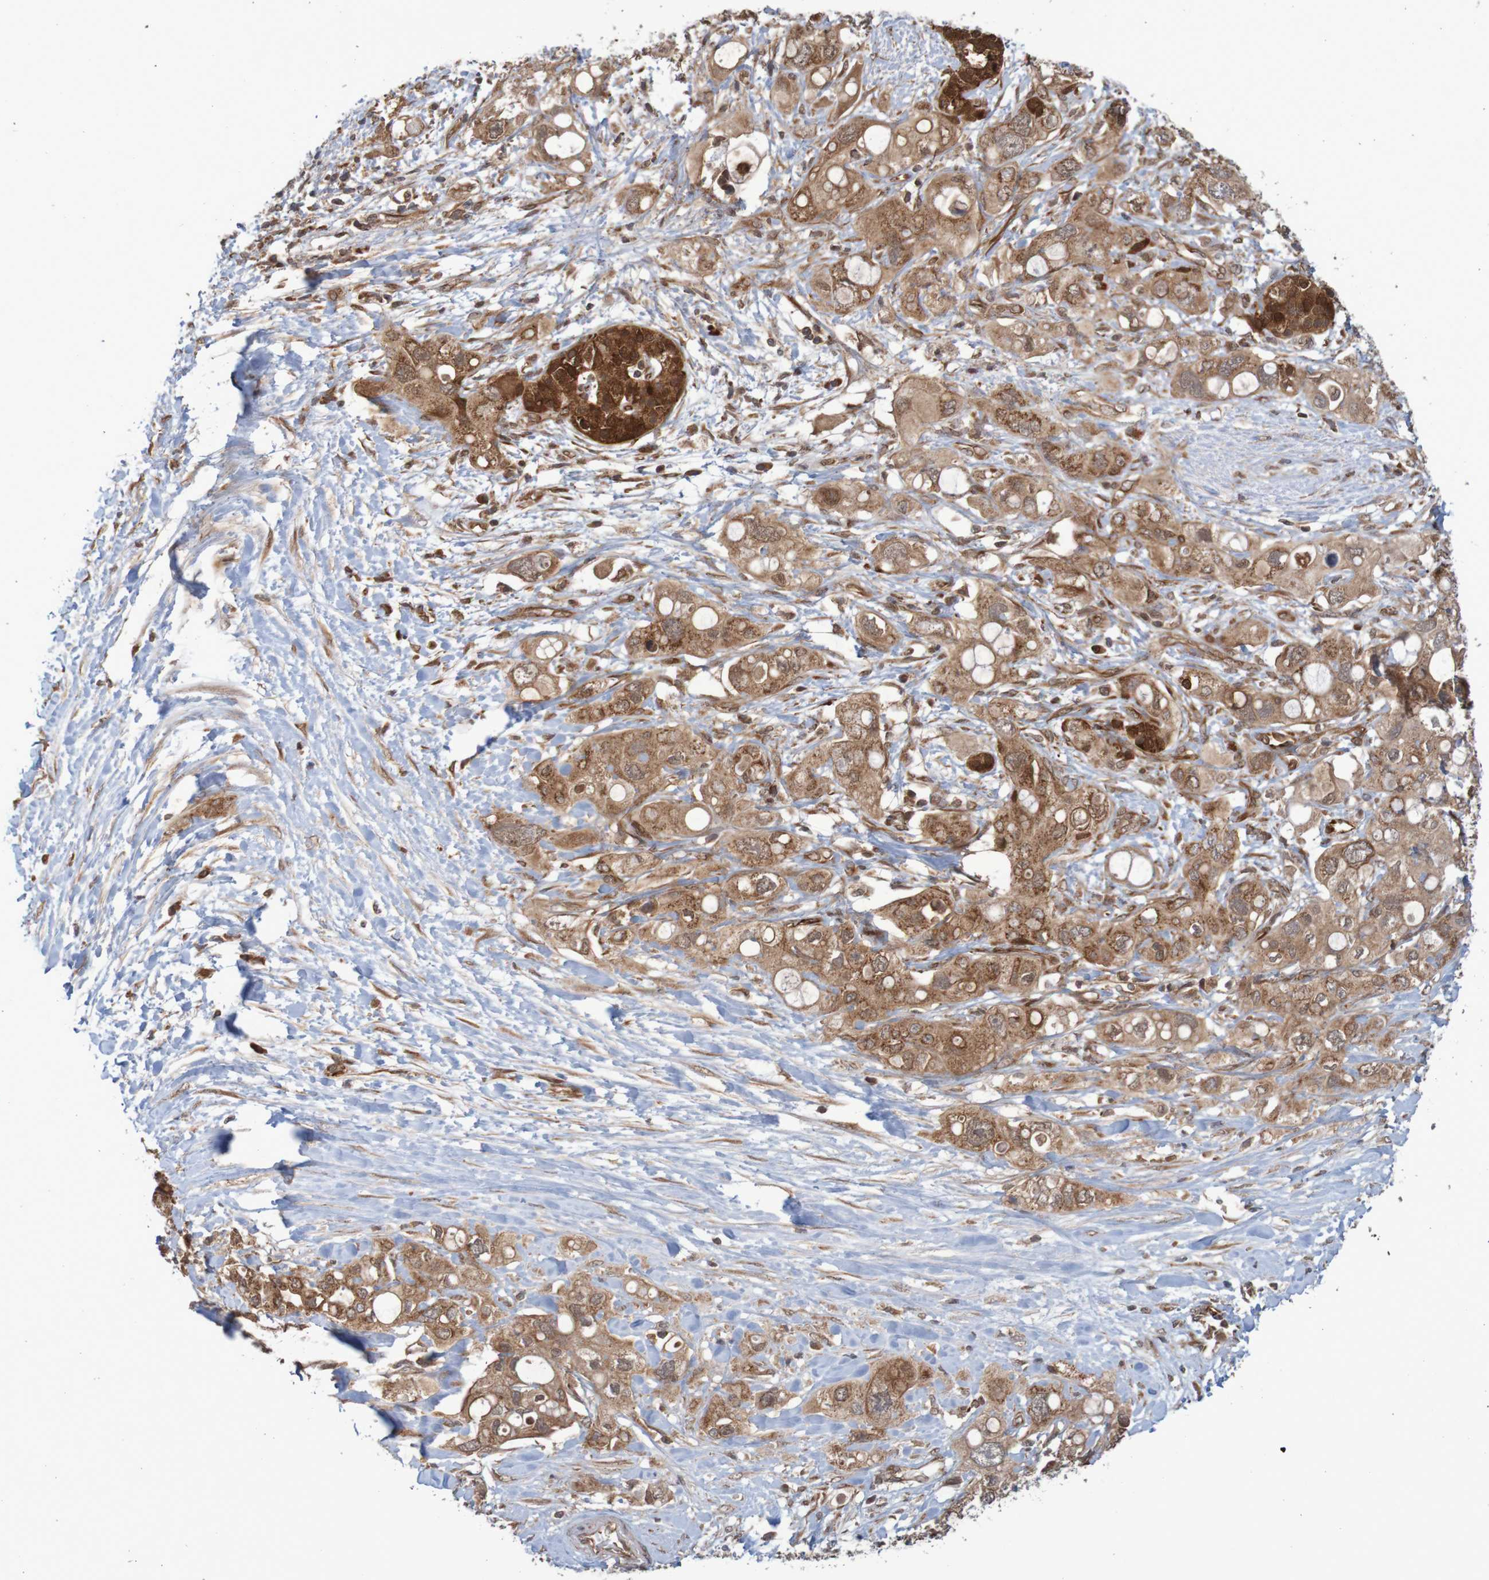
{"staining": {"intensity": "strong", "quantity": ">75%", "location": "cytoplasmic/membranous"}, "tissue": "pancreatic cancer", "cell_type": "Tumor cells", "image_type": "cancer", "snomed": [{"axis": "morphology", "description": "Adenocarcinoma, NOS"}, {"axis": "topography", "description": "Pancreas"}], "caption": "Brown immunohistochemical staining in pancreatic cancer shows strong cytoplasmic/membranous expression in approximately >75% of tumor cells.", "gene": "MRPL52", "patient": {"sex": "female", "age": 56}}